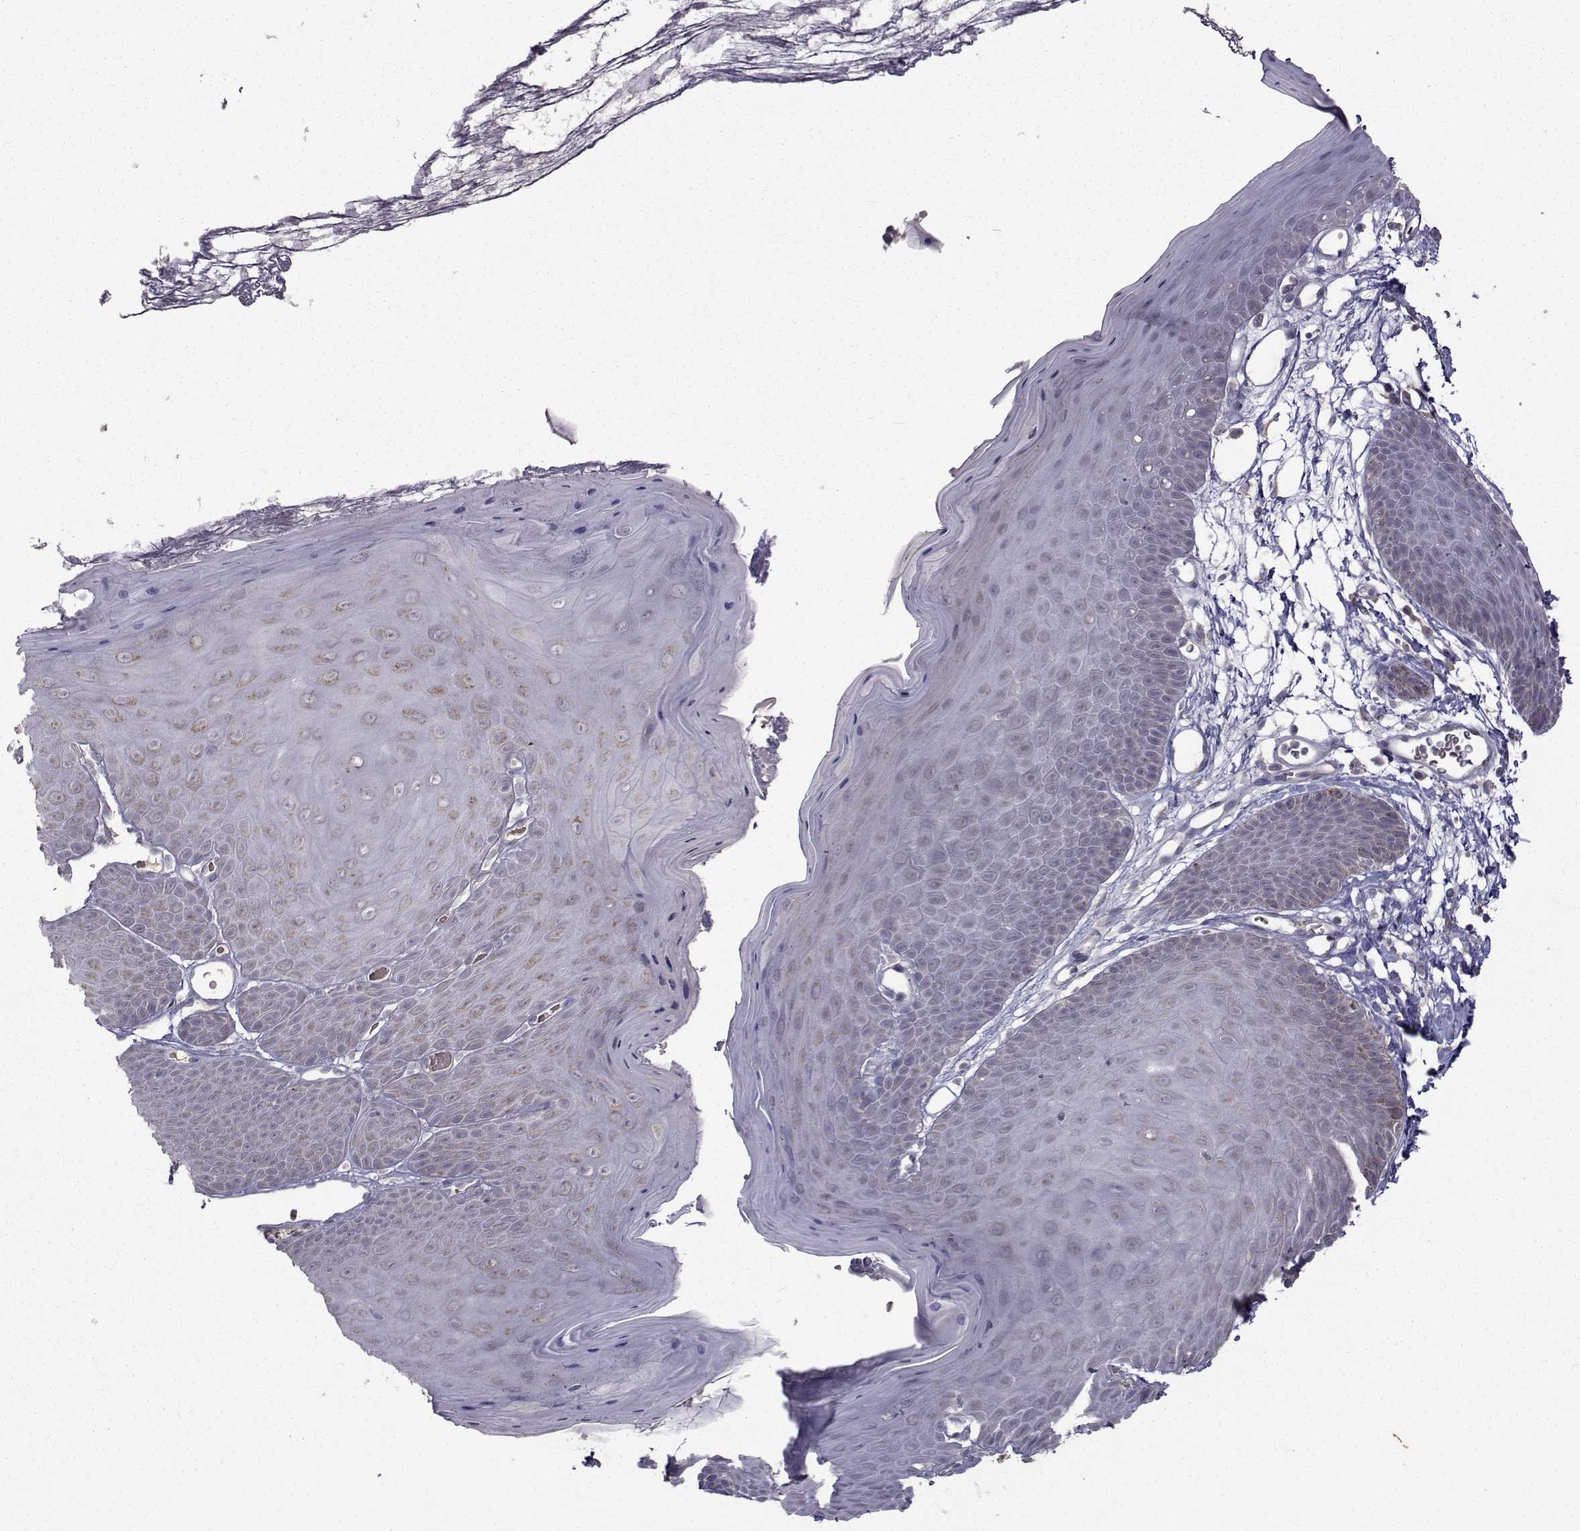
{"staining": {"intensity": "negative", "quantity": "none", "location": "none"}, "tissue": "skin", "cell_type": "Epidermal cells", "image_type": "normal", "snomed": [{"axis": "morphology", "description": "Normal tissue, NOS"}, {"axis": "topography", "description": "Anal"}], "caption": "Epidermal cells are negative for protein expression in unremarkable human skin. The staining was performed using DAB (3,3'-diaminobenzidine) to visualize the protein expression in brown, while the nuclei were stained in blue with hematoxylin (Magnification: 20x).", "gene": "FDXR", "patient": {"sex": "male", "age": 53}}